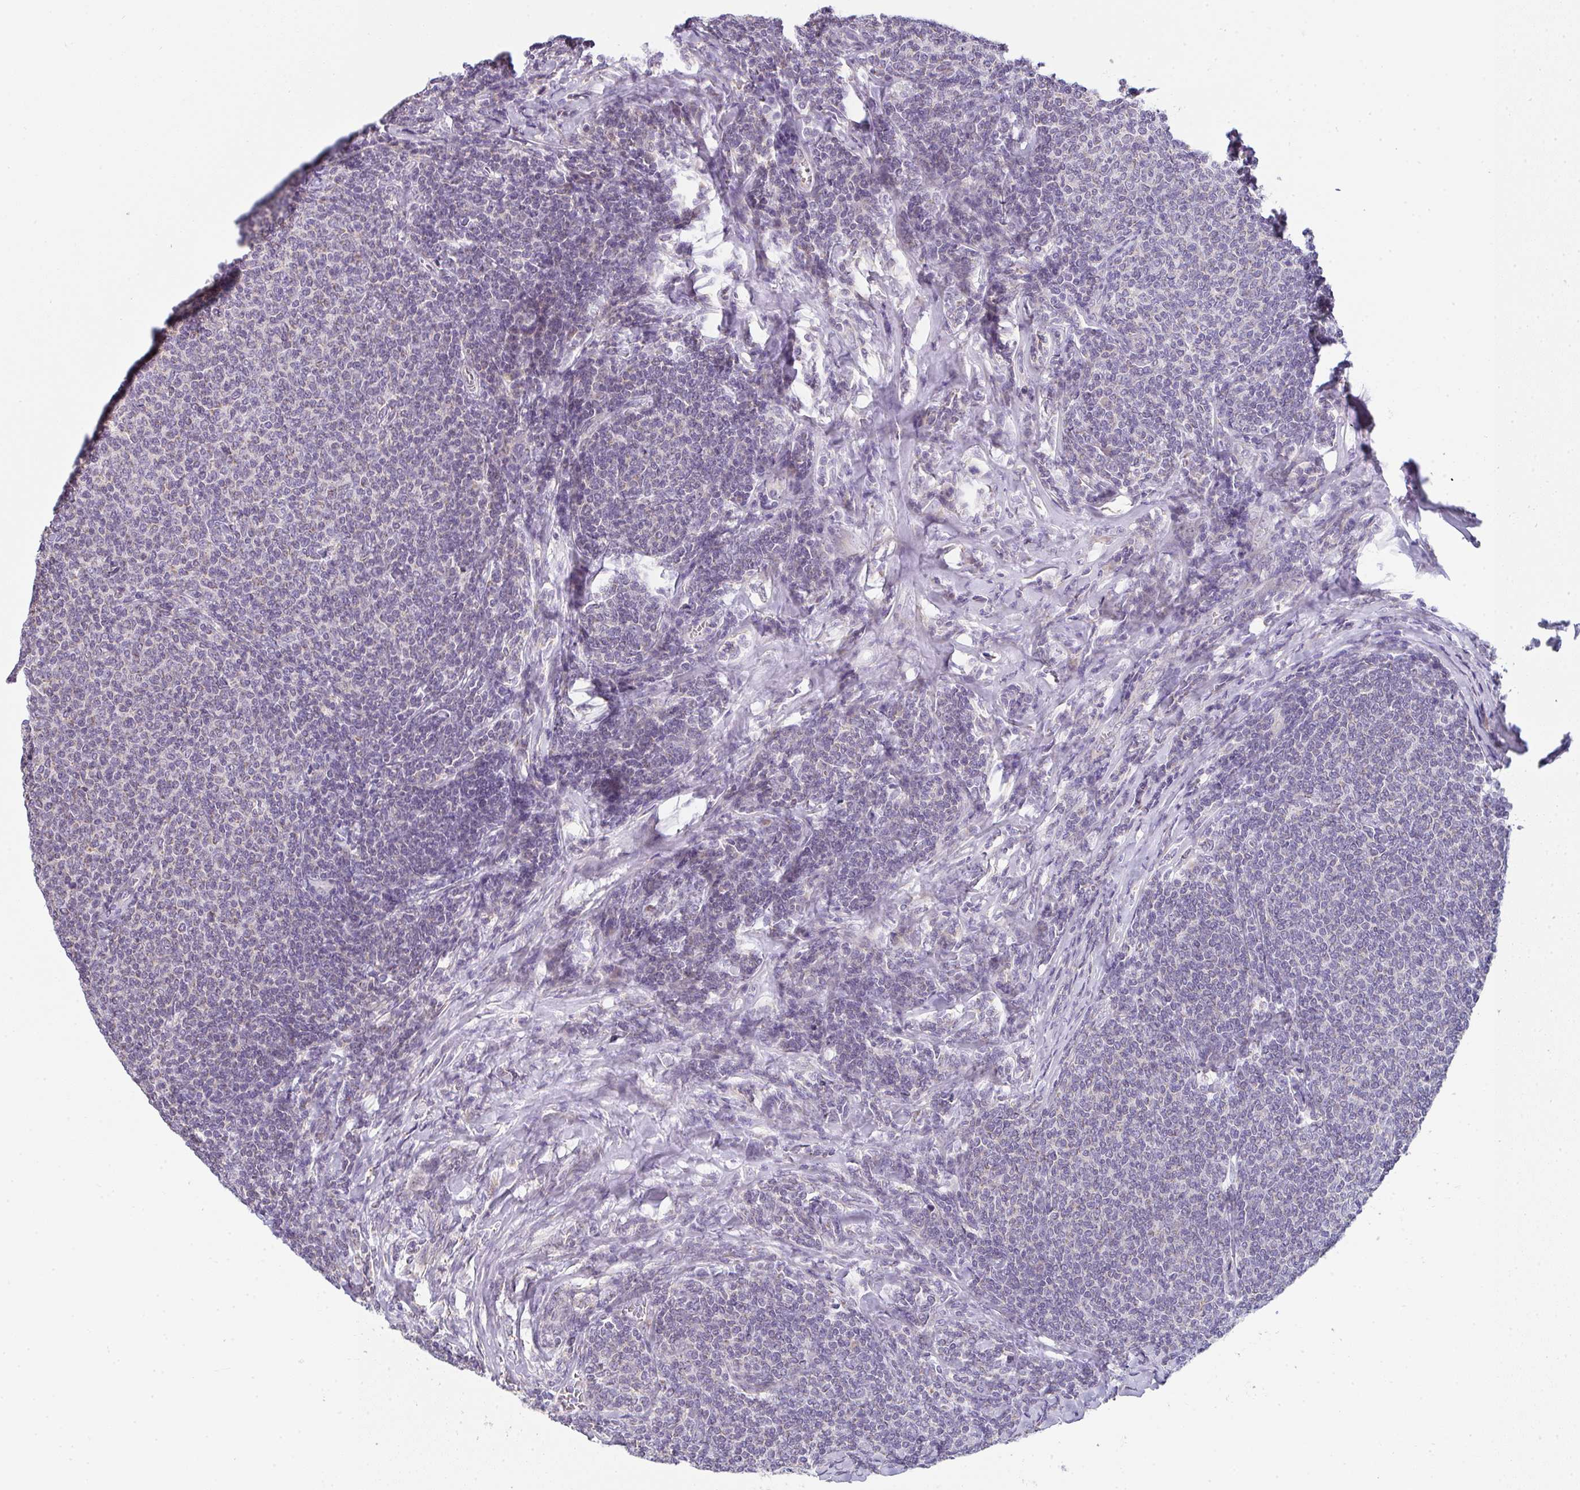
{"staining": {"intensity": "weak", "quantity": "25%-75%", "location": "cytoplasmic/membranous"}, "tissue": "lymphoma", "cell_type": "Tumor cells", "image_type": "cancer", "snomed": [{"axis": "morphology", "description": "Malignant lymphoma, non-Hodgkin's type, Low grade"}, {"axis": "topography", "description": "Lymph node"}], "caption": "Malignant lymphoma, non-Hodgkin's type (low-grade) stained for a protein reveals weak cytoplasmic/membranous positivity in tumor cells. The staining is performed using DAB brown chromogen to label protein expression. The nuclei are counter-stained blue using hematoxylin.", "gene": "CACNA1S", "patient": {"sex": "male", "age": 52}}